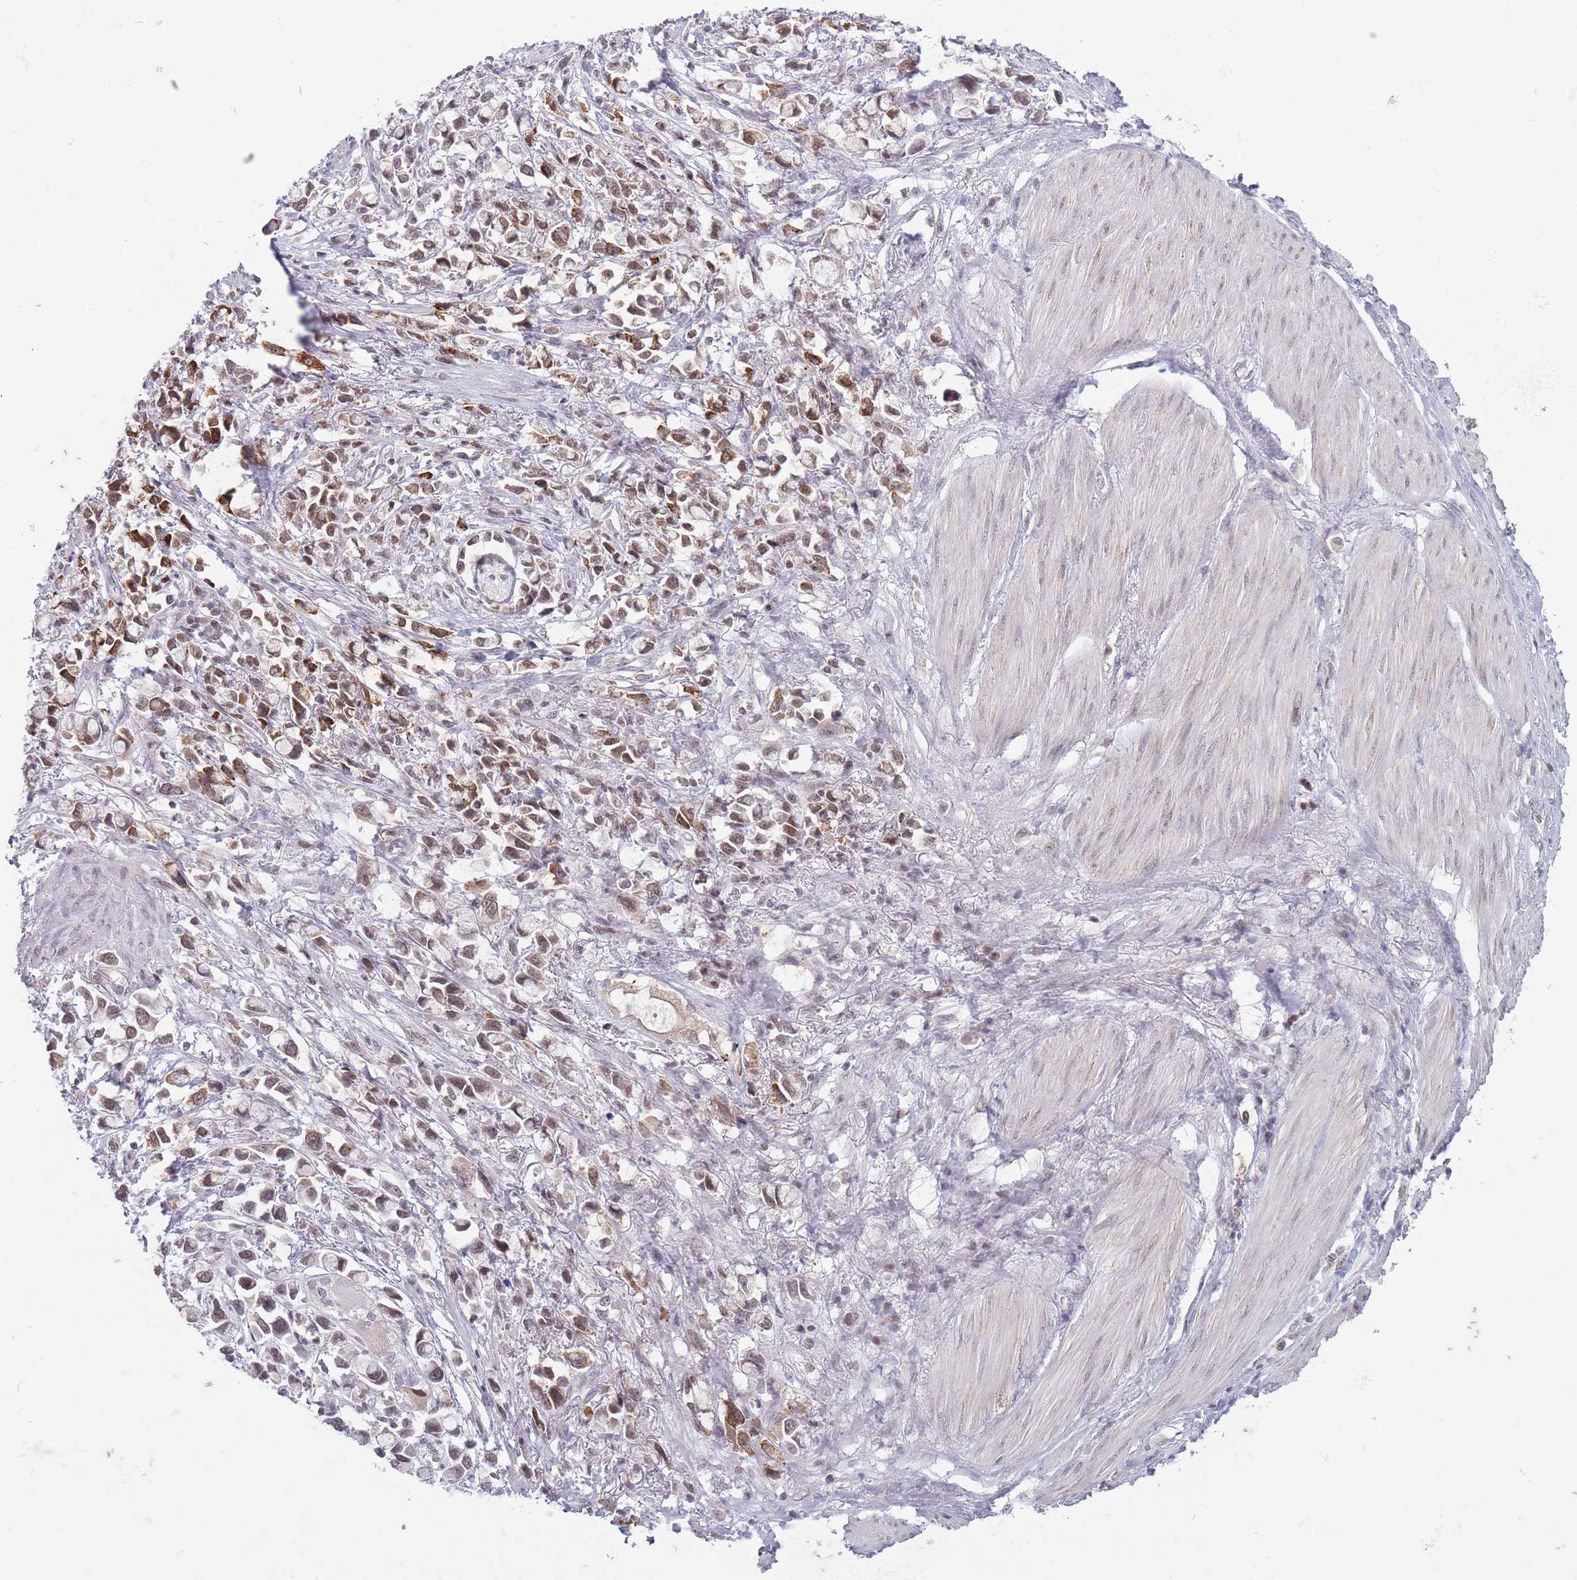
{"staining": {"intensity": "moderate", "quantity": ">75%", "location": "nuclear"}, "tissue": "stomach cancer", "cell_type": "Tumor cells", "image_type": "cancer", "snomed": [{"axis": "morphology", "description": "Adenocarcinoma, NOS"}, {"axis": "topography", "description": "Stomach"}], "caption": "Human adenocarcinoma (stomach) stained for a protein (brown) displays moderate nuclear positive staining in about >75% of tumor cells.", "gene": "ARID3B", "patient": {"sex": "female", "age": 81}}